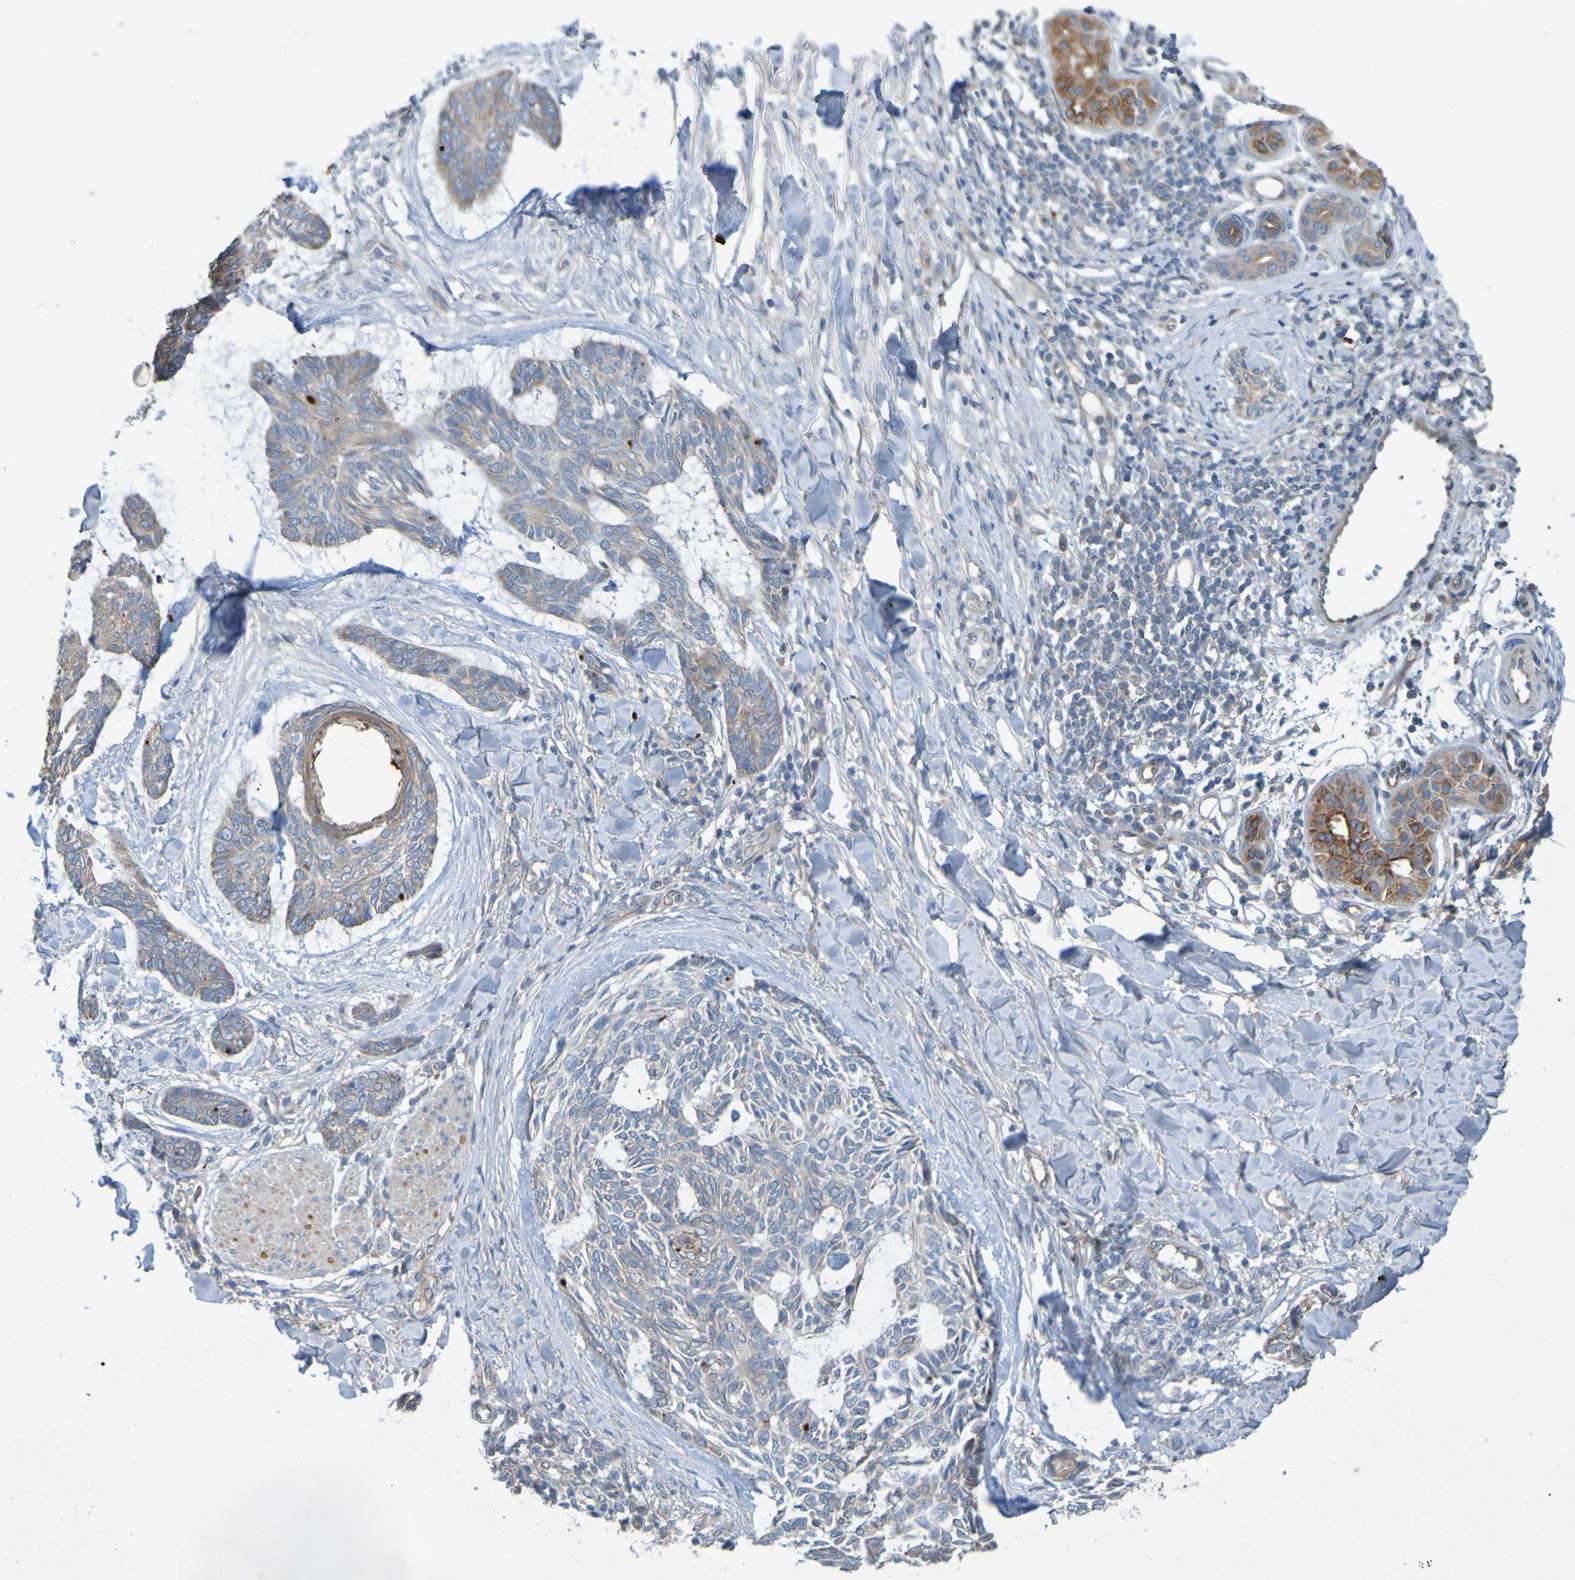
{"staining": {"intensity": "moderate", "quantity": "25%-75%", "location": "cytoplasmic/membranous"}, "tissue": "skin cancer", "cell_type": "Tumor cells", "image_type": "cancer", "snomed": [{"axis": "morphology", "description": "Basal cell carcinoma"}, {"axis": "topography", "description": "Skin"}], "caption": "Immunohistochemistry photomicrograph of neoplastic tissue: skin basal cell carcinoma stained using immunohistochemistry displays medium levels of moderate protein expression localized specifically in the cytoplasmic/membranous of tumor cells, appearing as a cytoplasmic/membranous brown color.", "gene": "NPRL3", "patient": {"sex": "male", "age": 43}}